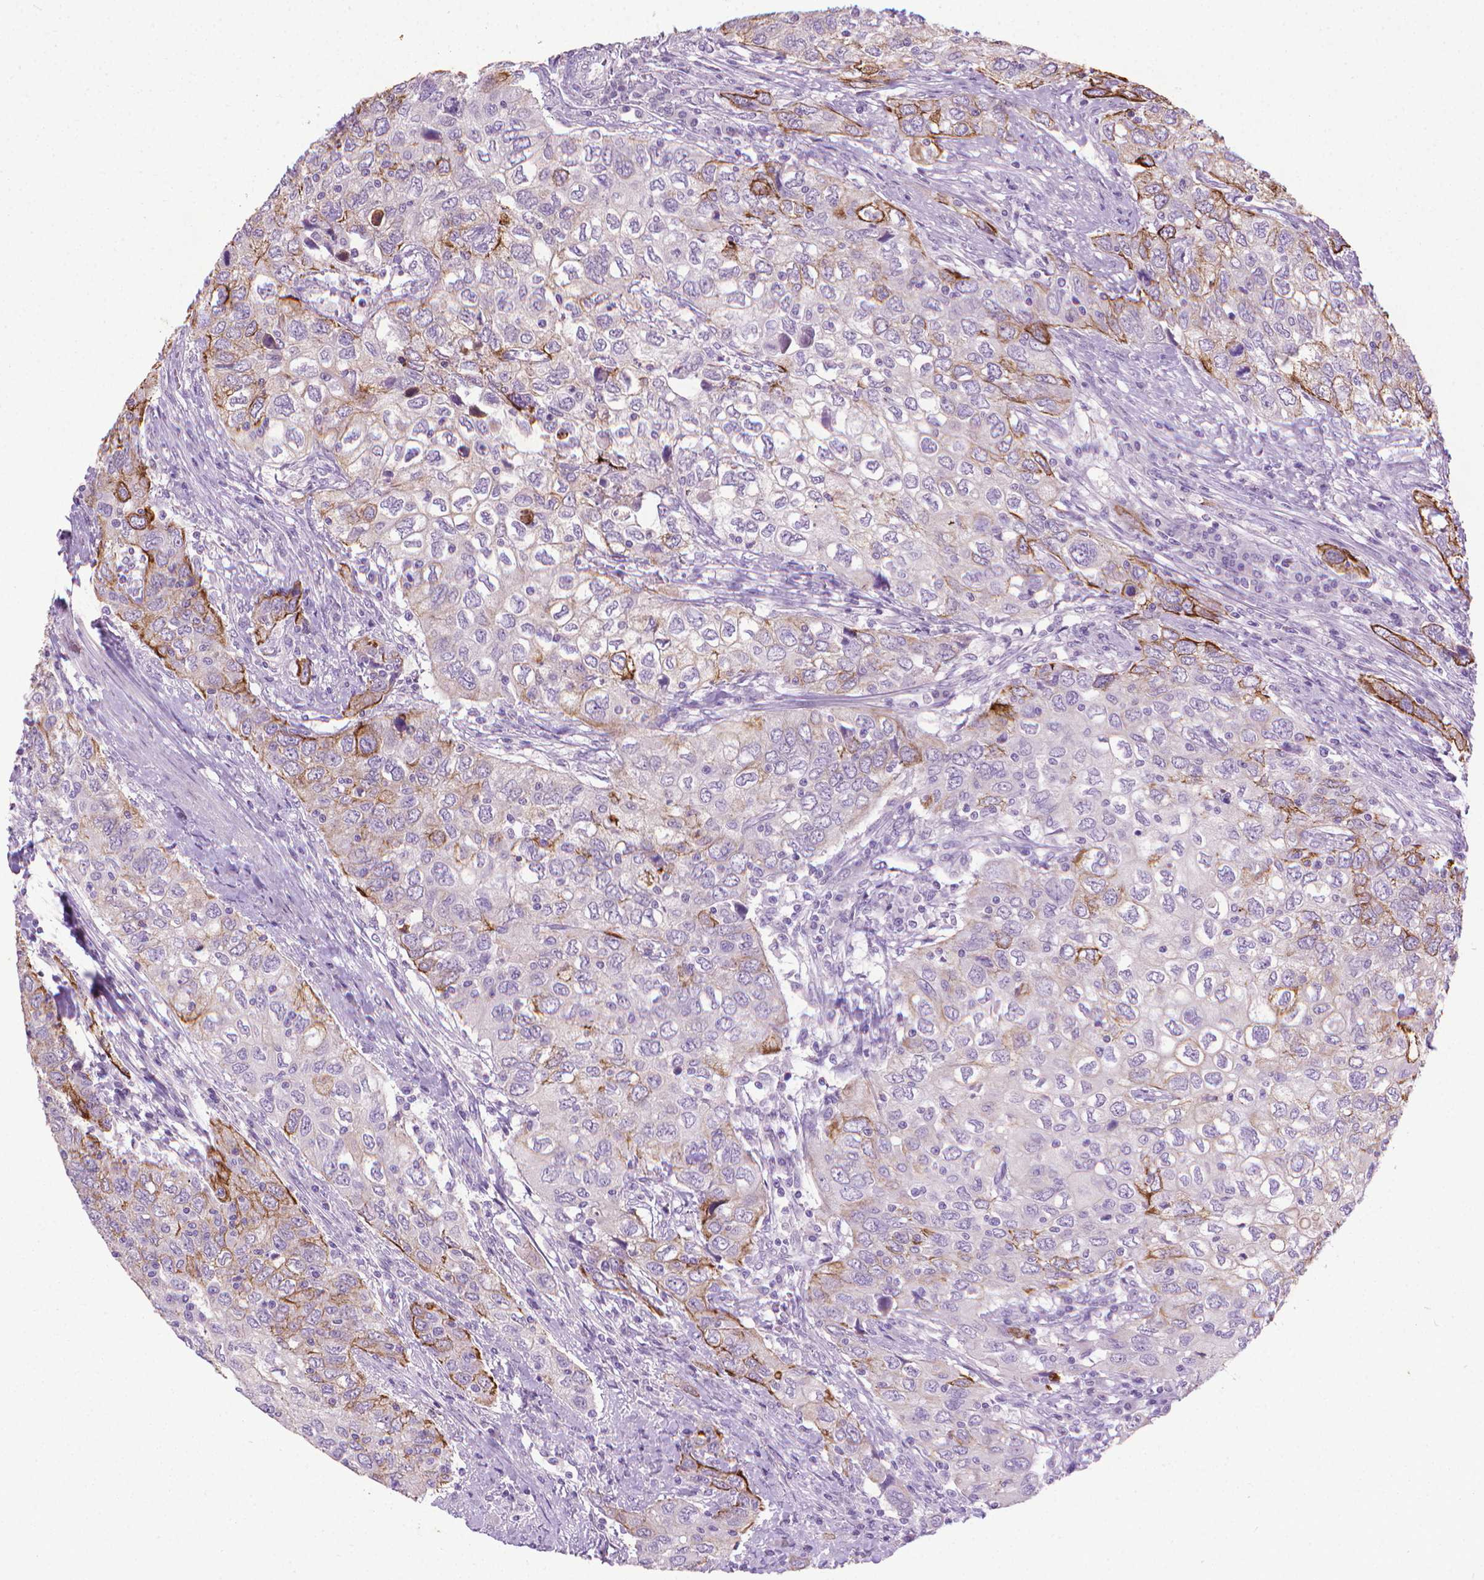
{"staining": {"intensity": "strong", "quantity": "<25%", "location": "cytoplasmic/membranous"}, "tissue": "urothelial cancer", "cell_type": "Tumor cells", "image_type": "cancer", "snomed": [{"axis": "morphology", "description": "Urothelial carcinoma, High grade"}, {"axis": "topography", "description": "Urinary bladder"}], "caption": "Tumor cells exhibit medium levels of strong cytoplasmic/membranous expression in approximately <25% of cells in urothelial cancer.", "gene": "KRT5", "patient": {"sex": "male", "age": 76}}